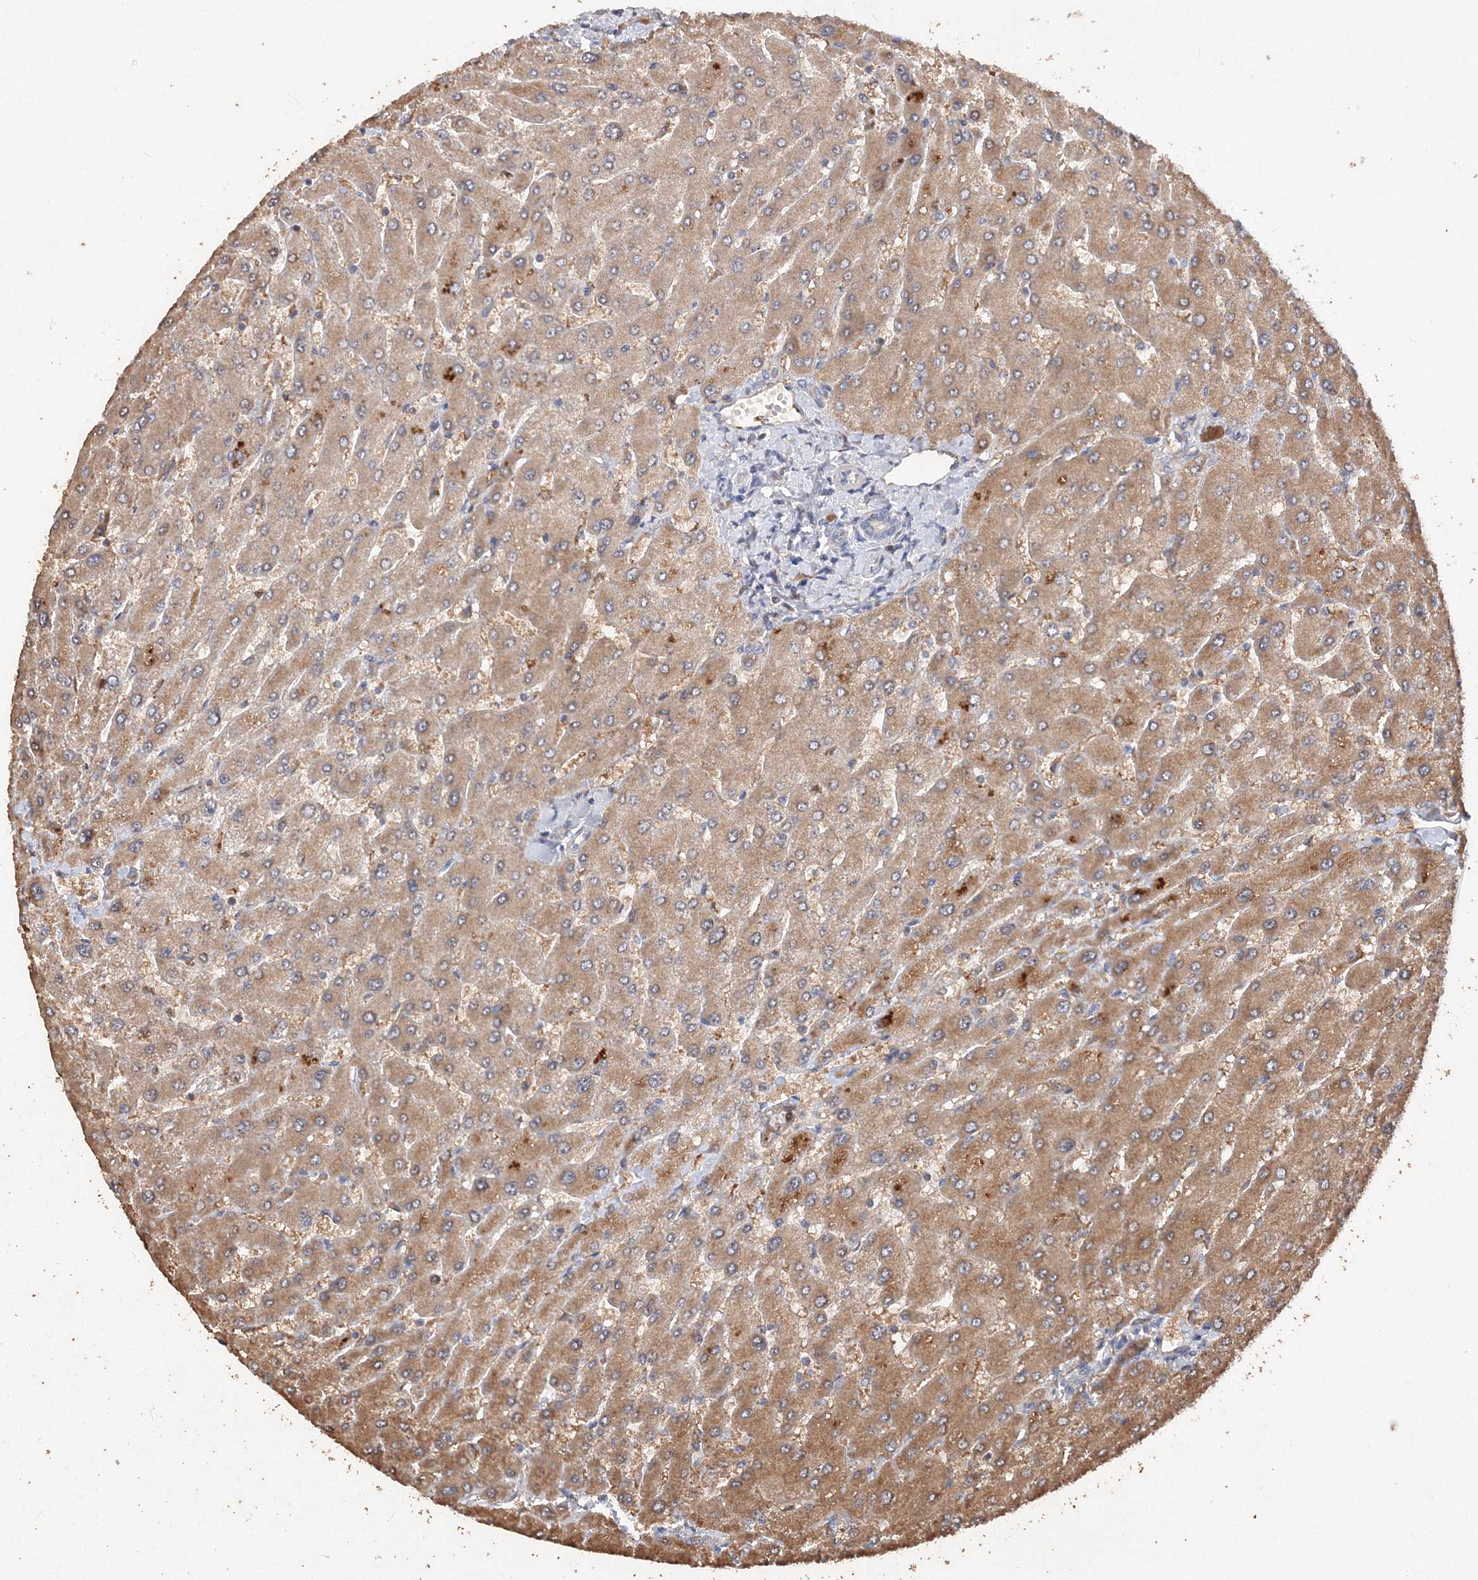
{"staining": {"intensity": "negative", "quantity": "none", "location": "none"}, "tissue": "liver", "cell_type": "Cholangiocytes", "image_type": "normal", "snomed": [{"axis": "morphology", "description": "Normal tissue, NOS"}, {"axis": "topography", "description": "Liver"}], "caption": "Immunohistochemistry of normal liver displays no staining in cholangiocytes. Brightfield microscopy of immunohistochemistry (IHC) stained with DAB (brown) and hematoxylin (blue), captured at high magnification.", "gene": "GRINA", "patient": {"sex": "male", "age": 55}}